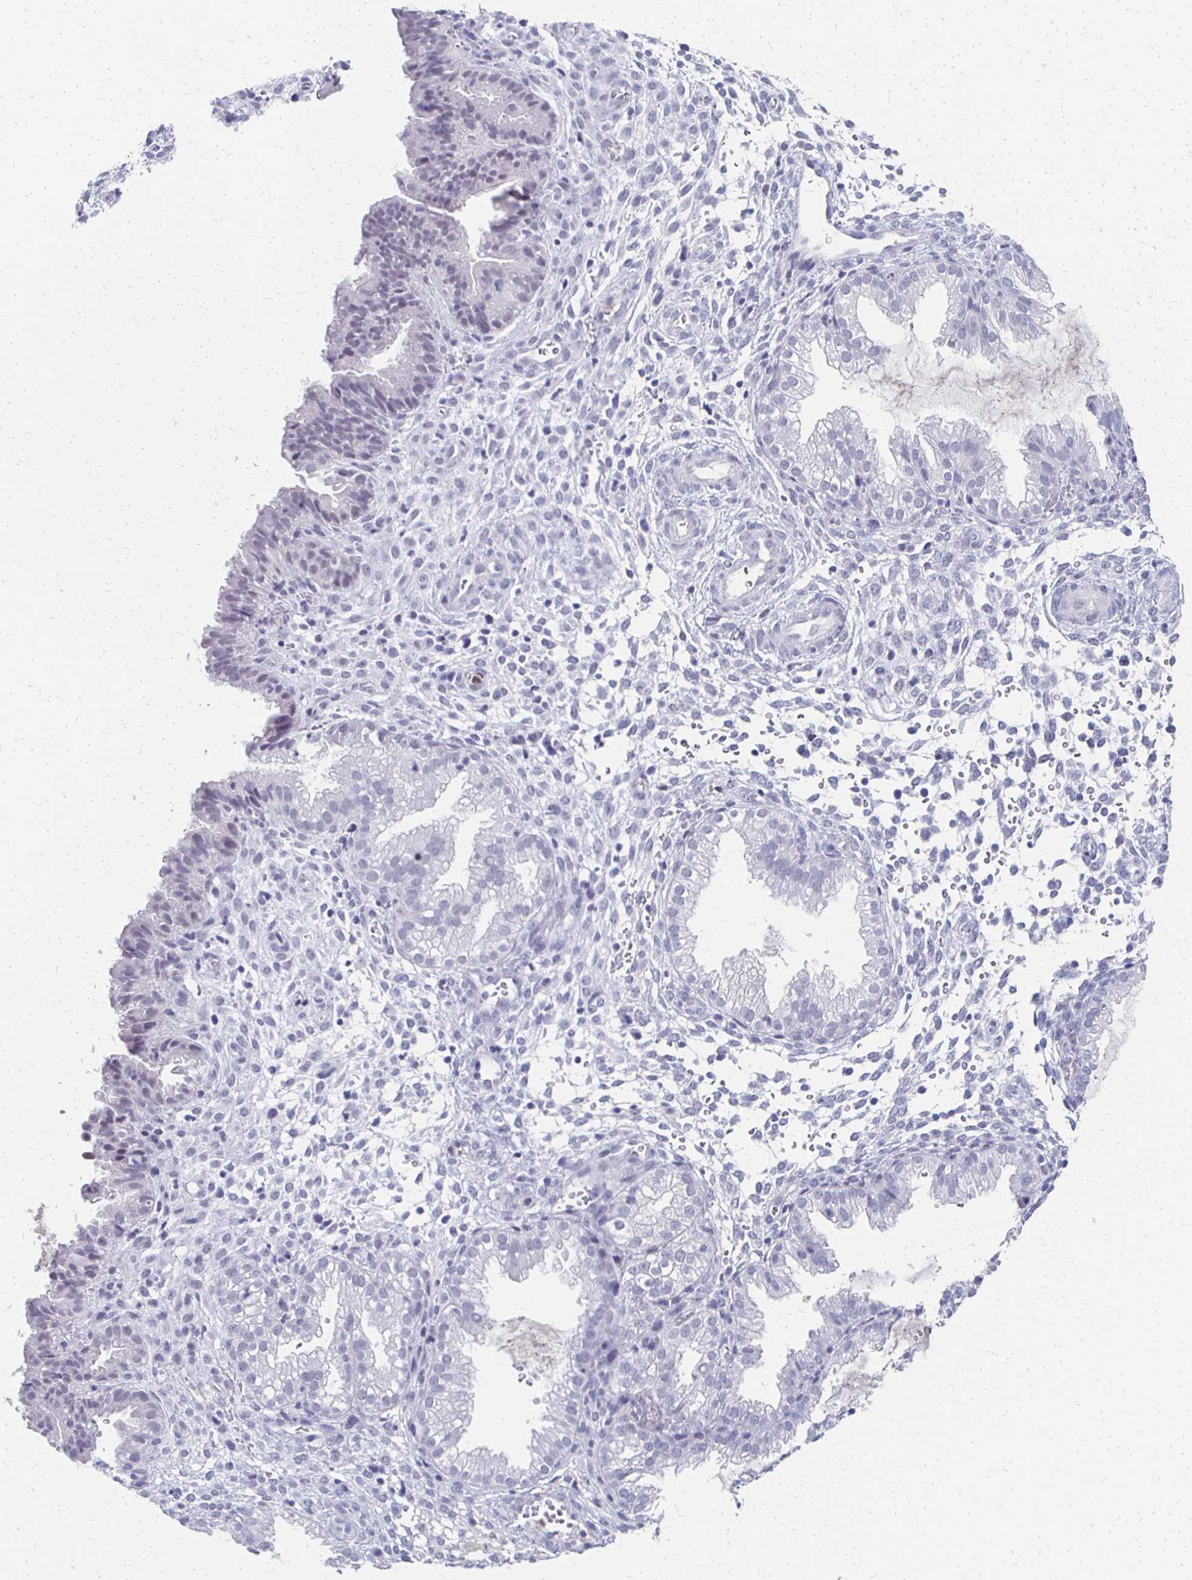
{"staining": {"intensity": "negative", "quantity": "none", "location": "none"}, "tissue": "endometrium", "cell_type": "Cells in endometrial stroma", "image_type": "normal", "snomed": [{"axis": "morphology", "description": "Normal tissue, NOS"}, {"axis": "topography", "description": "Endometrium"}], "caption": "An immunohistochemistry histopathology image of normal endometrium is shown. There is no staining in cells in endometrial stroma of endometrium.", "gene": "CXCR2", "patient": {"sex": "female", "age": 33}}